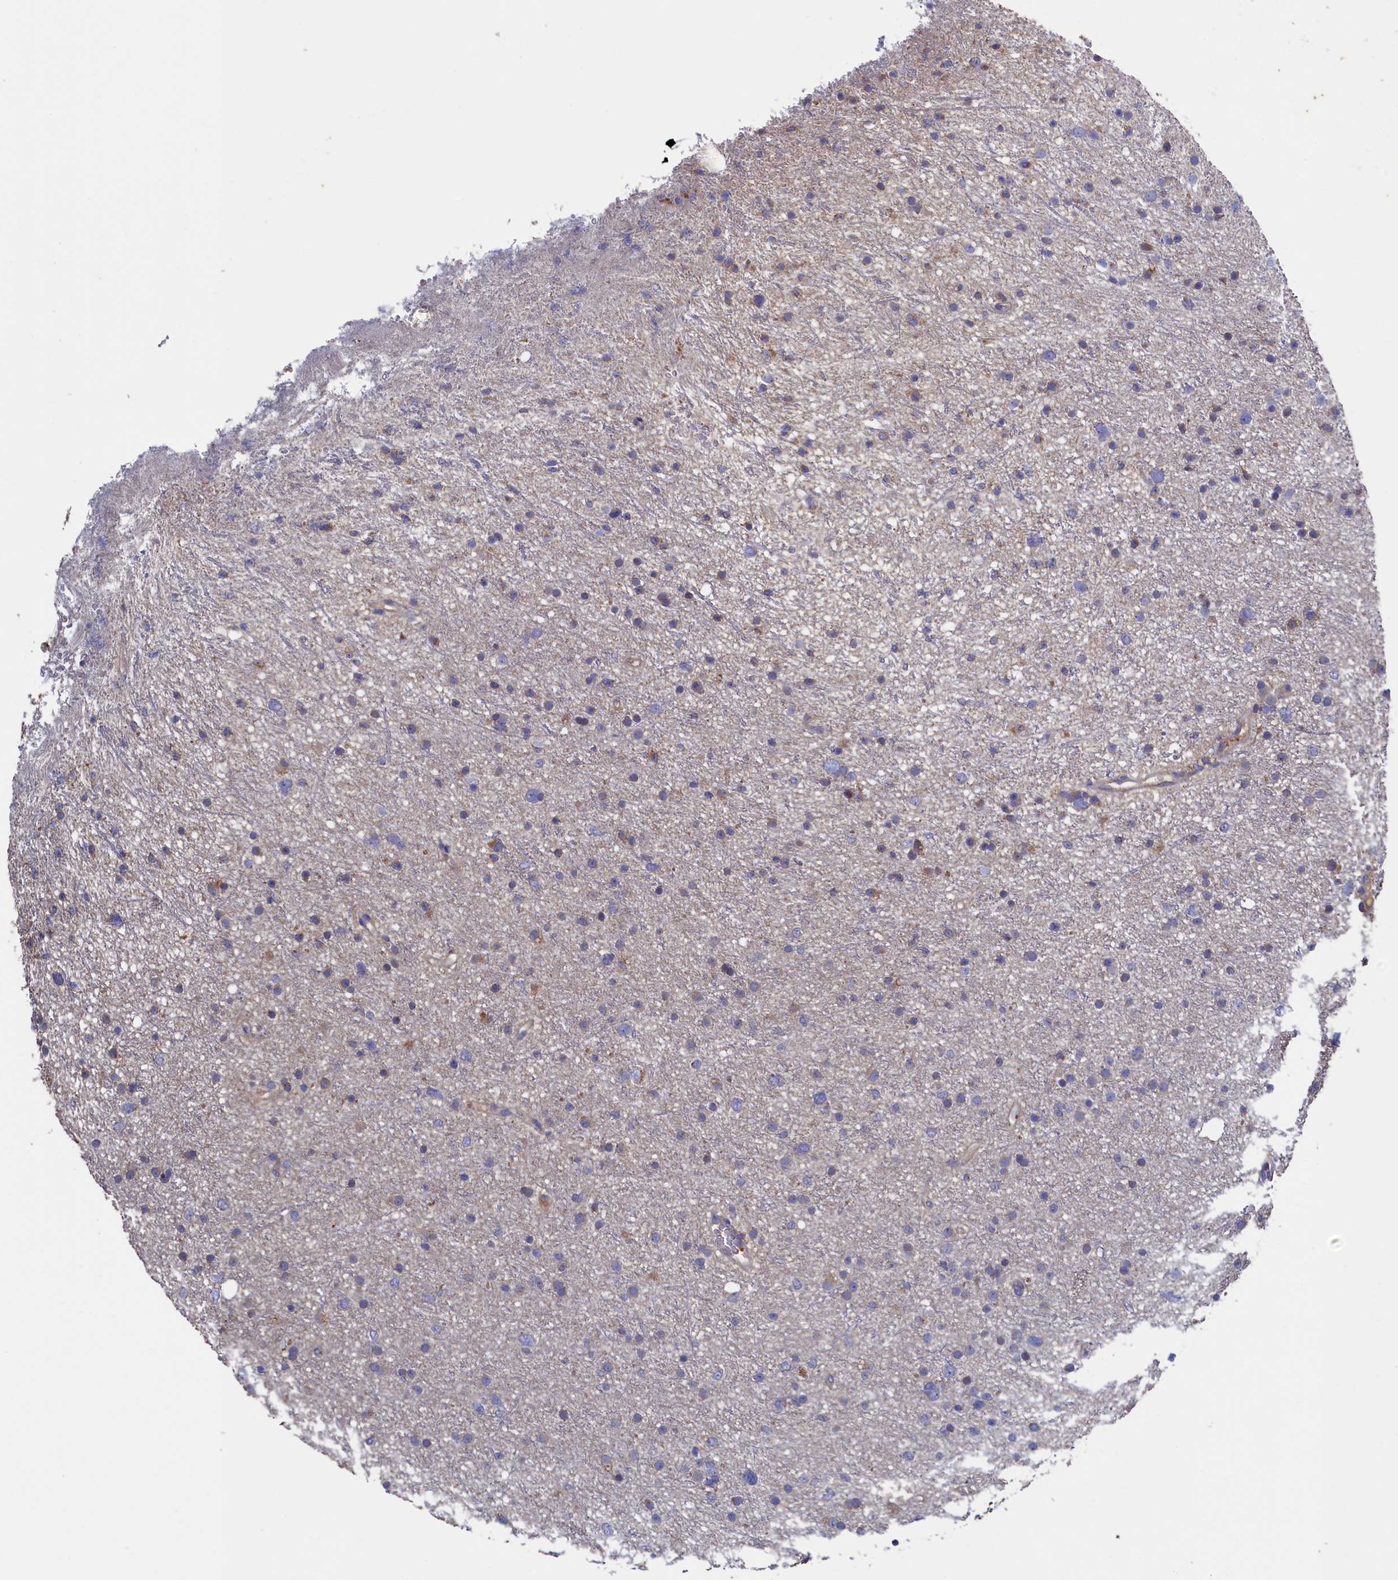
{"staining": {"intensity": "negative", "quantity": "none", "location": "none"}, "tissue": "glioma", "cell_type": "Tumor cells", "image_type": "cancer", "snomed": [{"axis": "morphology", "description": "Glioma, malignant, Low grade"}, {"axis": "topography", "description": "Cerebral cortex"}], "caption": "Tumor cells show no significant protein expression in low-grade glioma (malignant). The staining is performed using DAB (3,3'-diaminobenzidine) brown chromogen with nuclei counter-stained in using hematoxylin.", "gene": "TK2", "patient": {"sex": "female", "age": 39}}